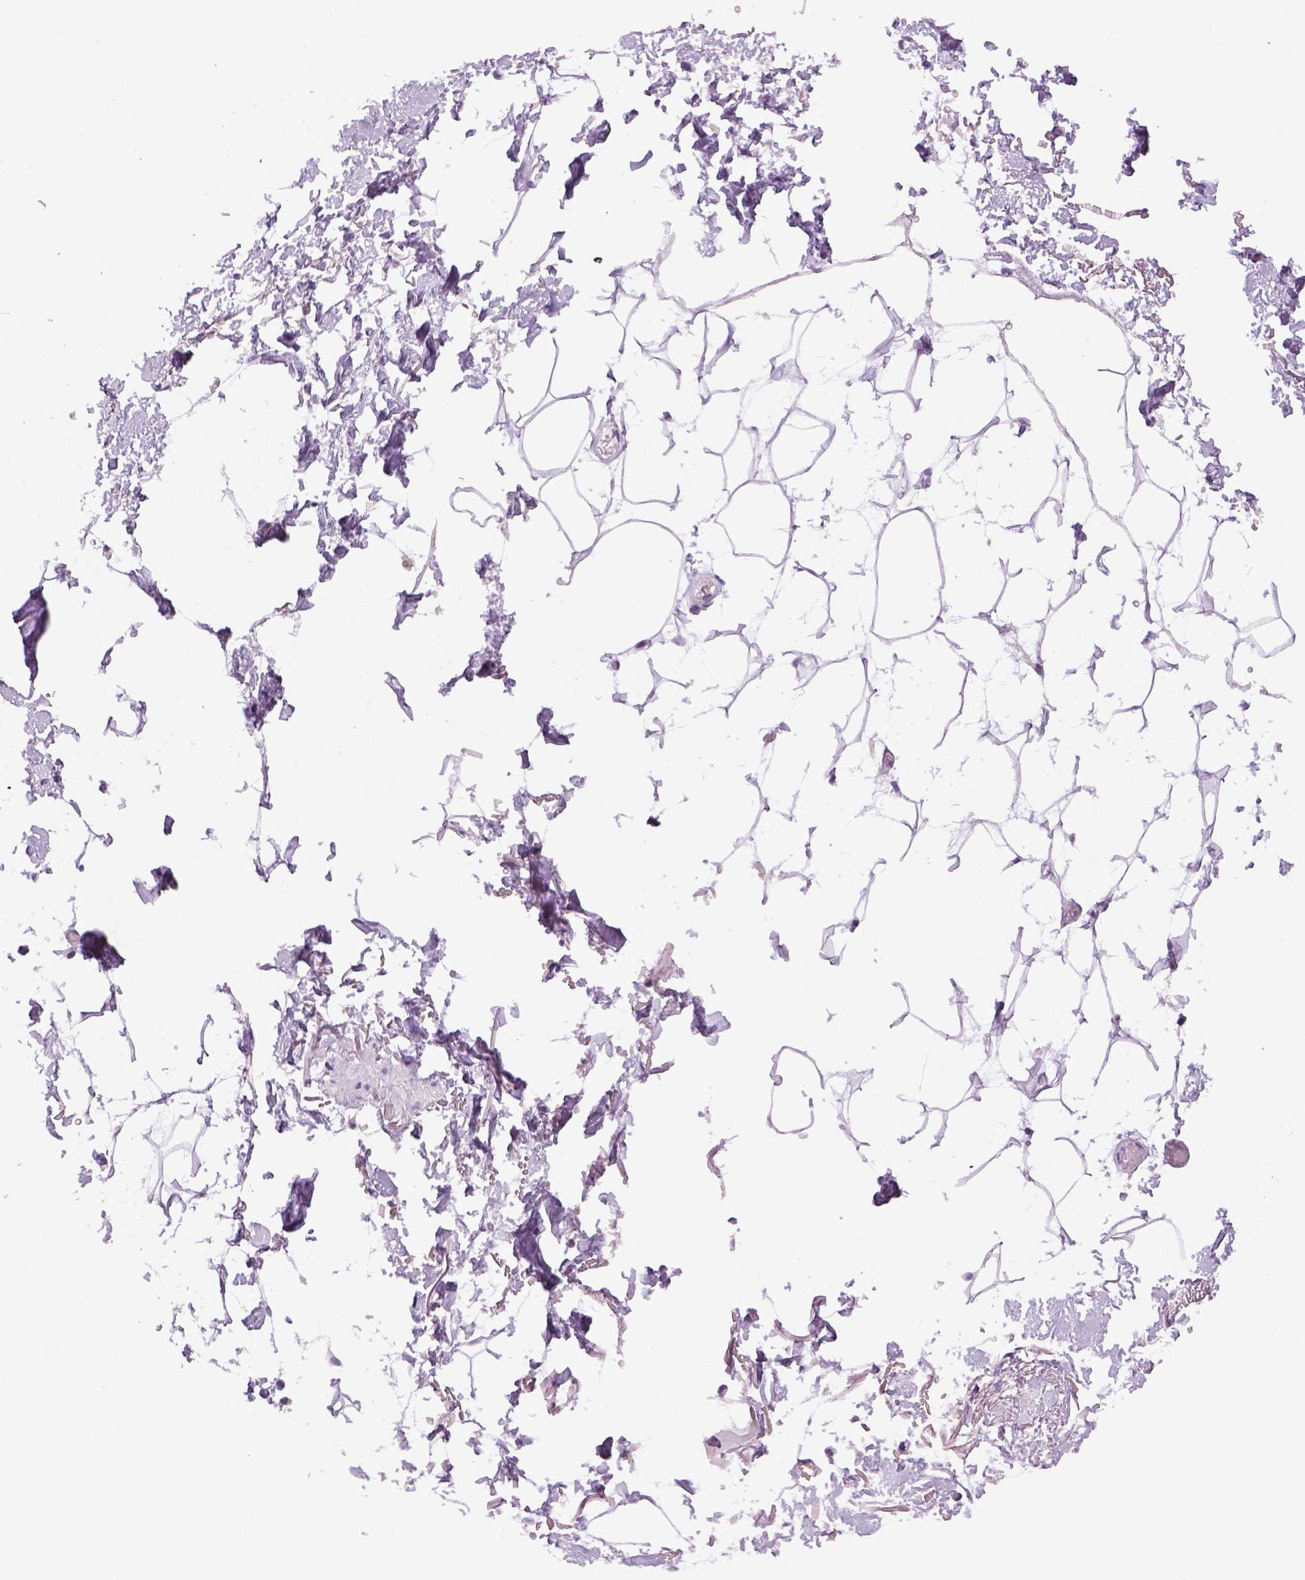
{"staining": {"intensity": "negative", "quantity": "none", "location": "none"}, "tissue": "adipose tissue", "cell_type": "Adipocytes", "image_type": "normal", "snomed": [{"axis": "morphology", "description": "Normal tissue, NOS"}, {"axis": "topography", "description": "Anal"}, {"axis": "topography", "description": "Peripheral nerve tissue"}], "caption": "High power microscopy micrograph of an immunohistochemistry (IHC) micrograph of unremarkable adipose tissue, revealing no significant expression in adipocytes.", "gene": "SGCG", "patient": {"sex": "male", "age": 78}}